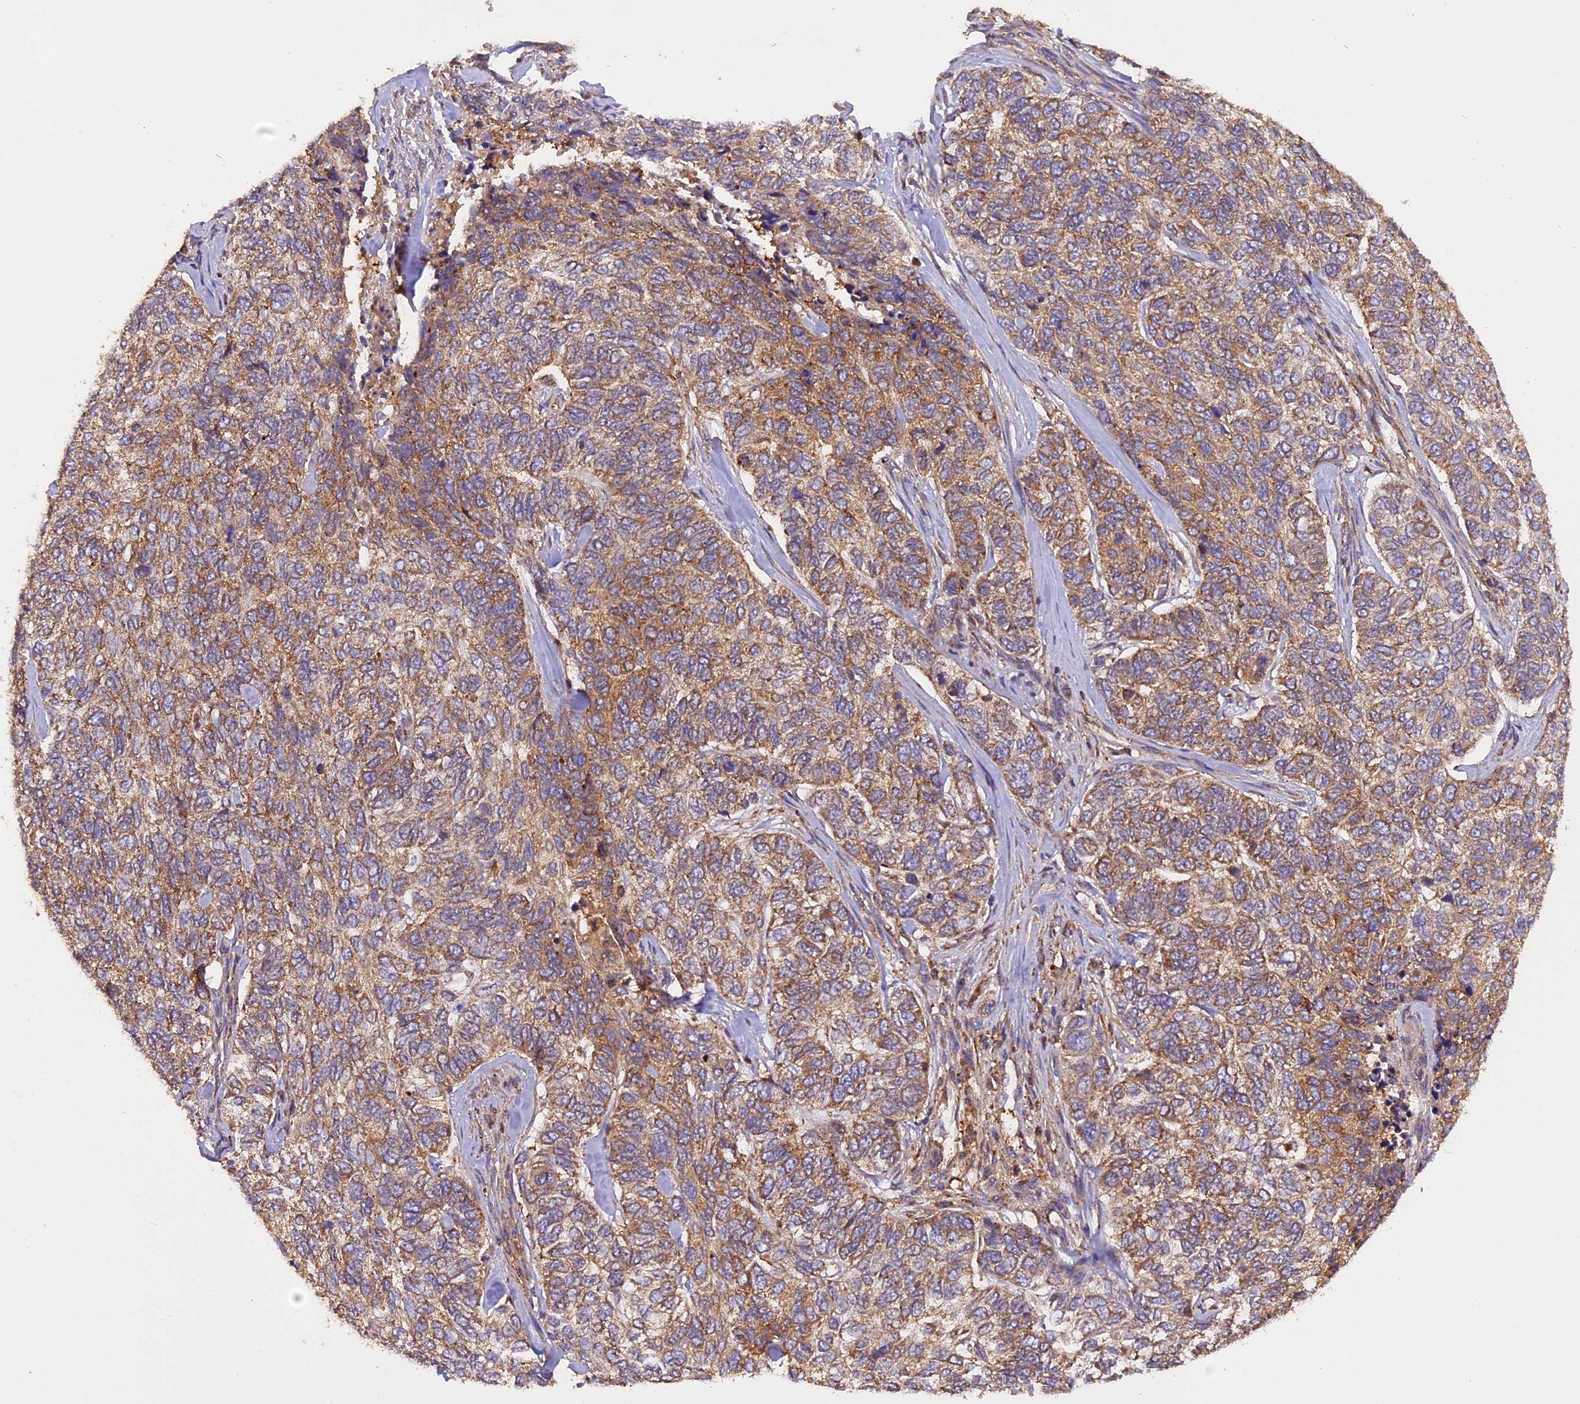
{"staining": {"intensity": "moderate", "quantity": ">75%", "location": "cytoplasmic/membranous"}, "tissue": "skin cancer", "cell_type": "Tumor cells", "image_type": "cancer", "snomed": [{"axis": "morphology", "description": "Basal cell carcinoma"}, {"axis": "topography", "description": "Skin"}], "caption": "Skin basal cell carcinoma stained with DAB (3,3'-diaminobenzidine) immunohistochemistry demonstrates medium levels of moderate cytoplasmic/membranous staining in about >75% of tumor cells.", "gene": "PEX3", "patient": {"sex": "female", "age": 65}}